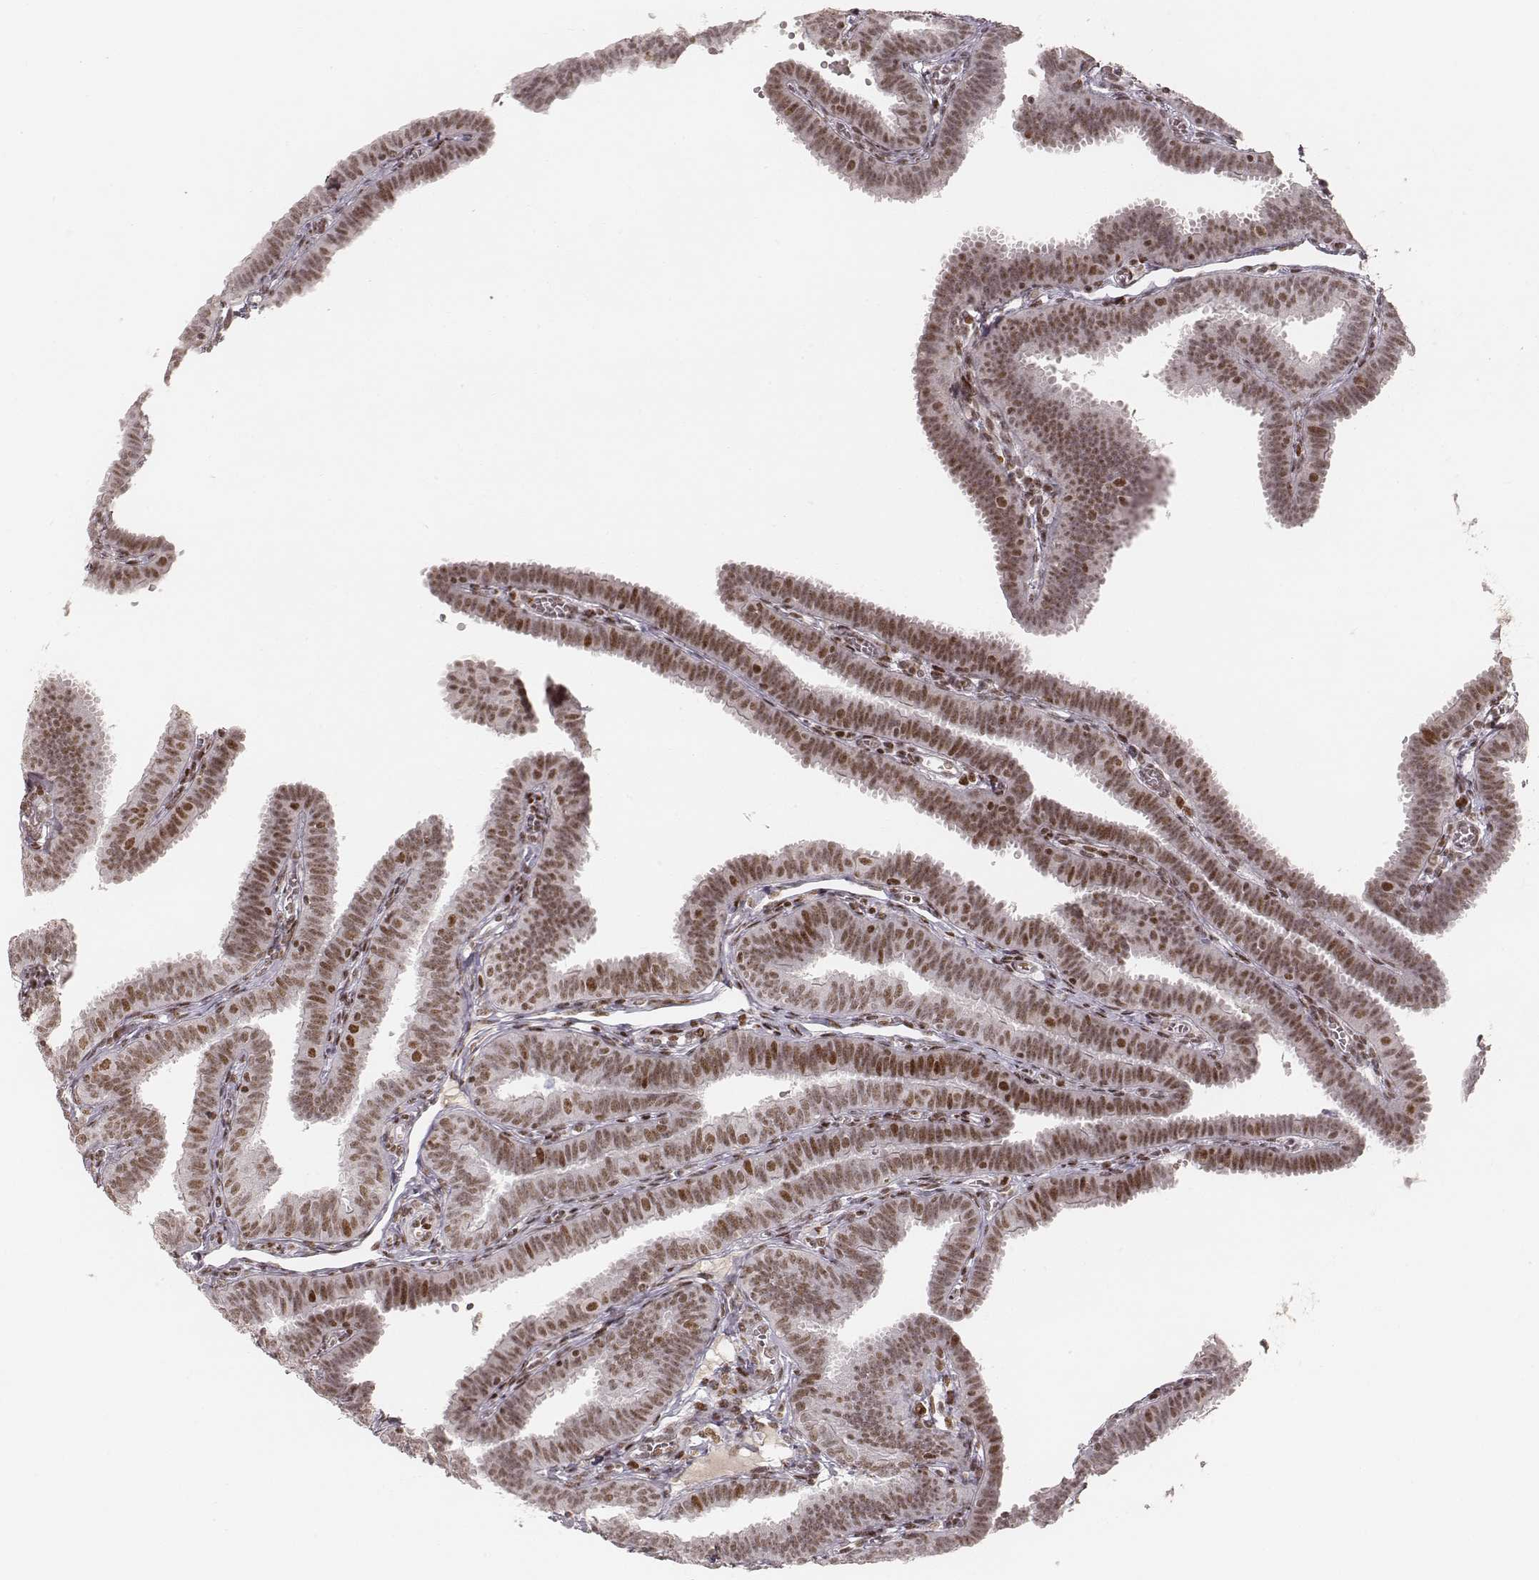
{"staining": {"intensity": "moderate", "quantity": ">75%", "location": "nuclear"}, "tissue": "fallopian tube", "cell_type": "Glandular cells", "image_type": "normal", "snomed": [{"axis": "morphology", "description": "Normal tissue, NOS"}, {"axis": "topography", "description": "Fallopian tube"}], "caption": "Protein analysis of unremarkable fallopian tube shows moderate nuclear expression in approximately >75% of glandular cells.", "gene": "HNRNPC", "patient": {"sex": "female", "age": 25}}